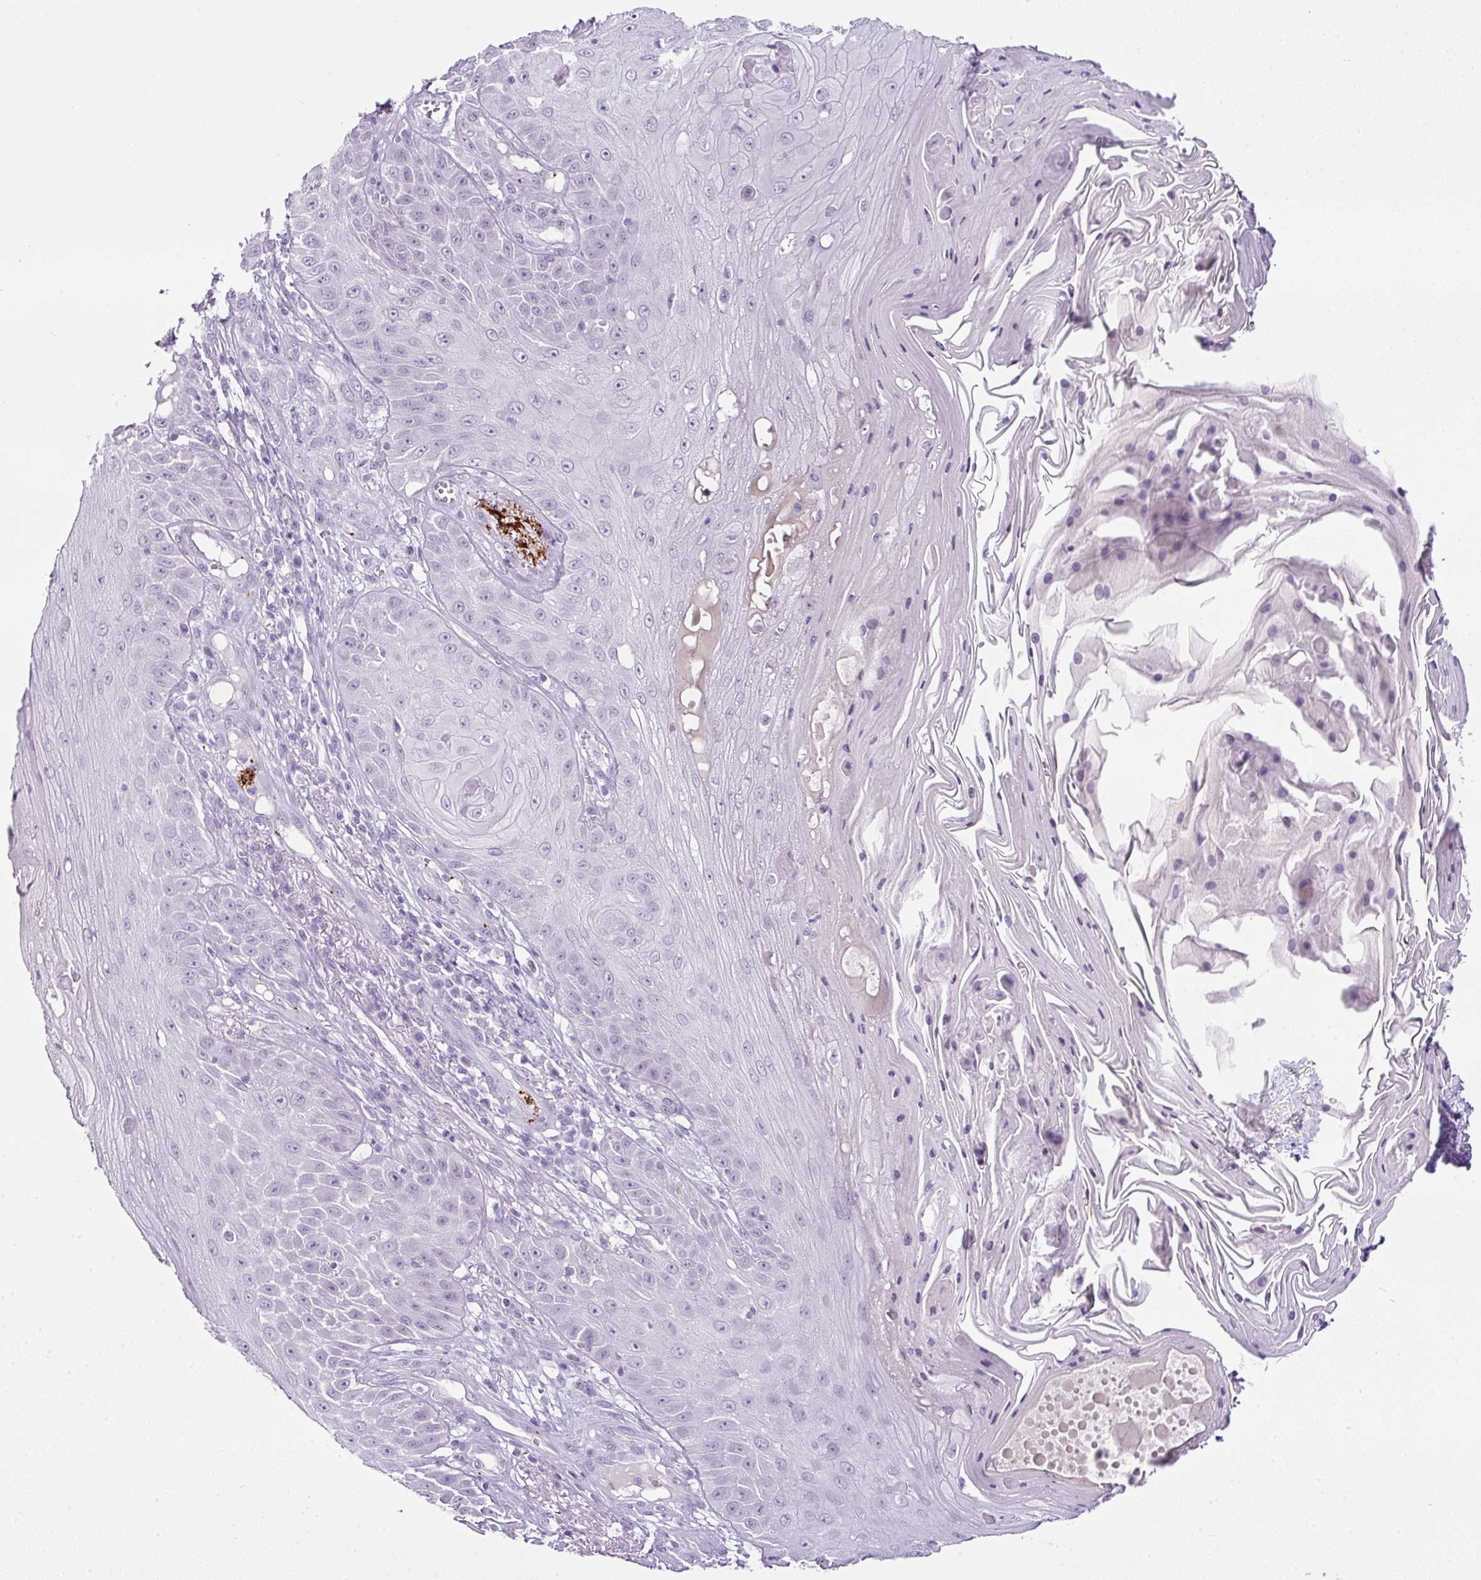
{"staining": {"intensity": "negative", "quantity": "none", "location": "none"}, "tissue": "skin cancer", "cell_type": "Tumor cells", "image_type": "cancer", "snomed": [{"axis": "morphology", "description": "Squamous cell carcinoma, NOS"}, {"axis": "topography", "description": "Skin"}], "caption": "Immunohistochemistry micrograph of human skin cancer stained for a protein (brown), which displays no staining in tumor cells.", "gene": "CMTM5", "patient": {"sex": "male", "age": 70}}